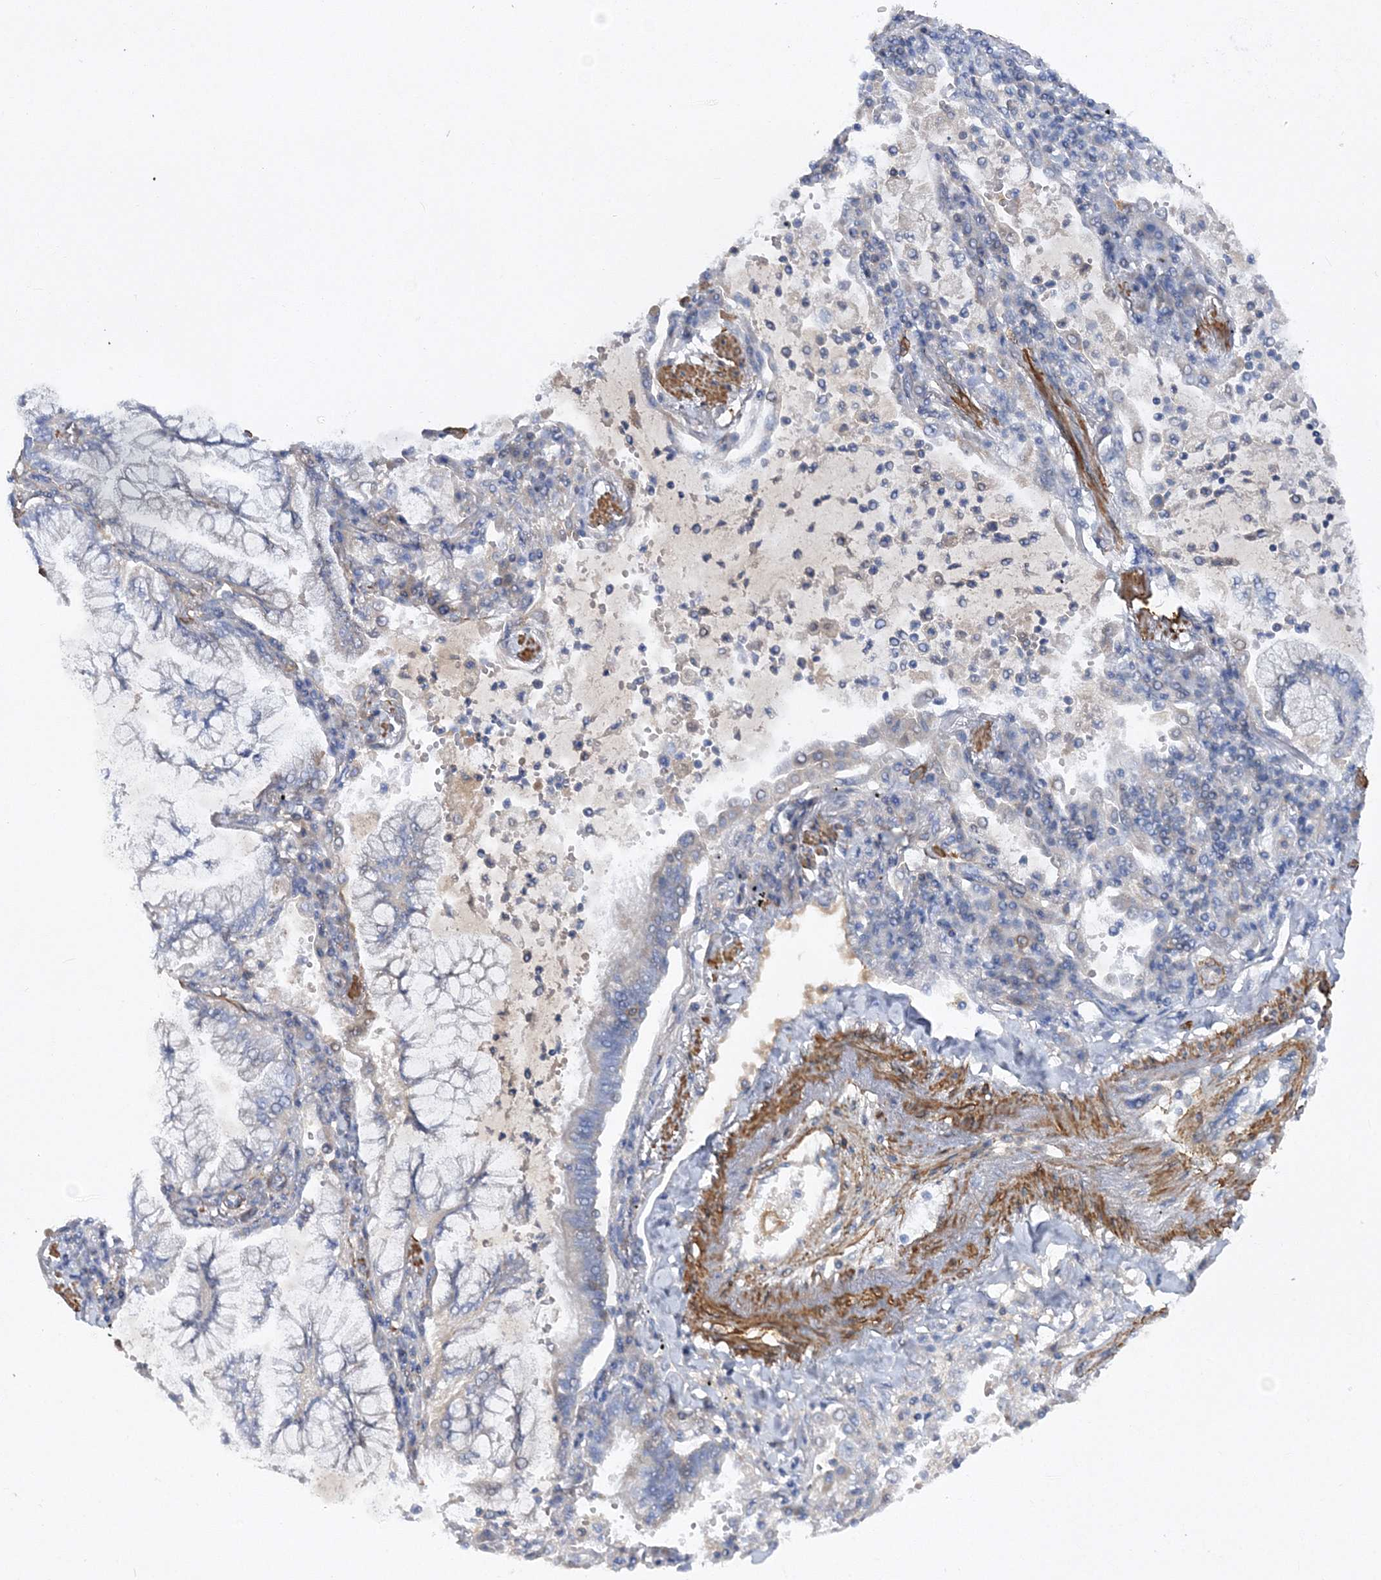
{"staining": {"intensity": "negative", "quantity": "none", "location": "none"}, "tissue": "lung cancer", "cell_type": "Tumor cells", "image_type": "cancer", "snomed": [{"axis": "morphology", "description": "Adenocarcinoma, NOS"}, {"axis": "topography", "description": "Lung"}], "caption": "Adenocarcinoma (lung) stained for a protein using IHC demonstrates no expression tumor cells.", "gene": "RTN2", "patient": {"sex": "female", "age": 70}}